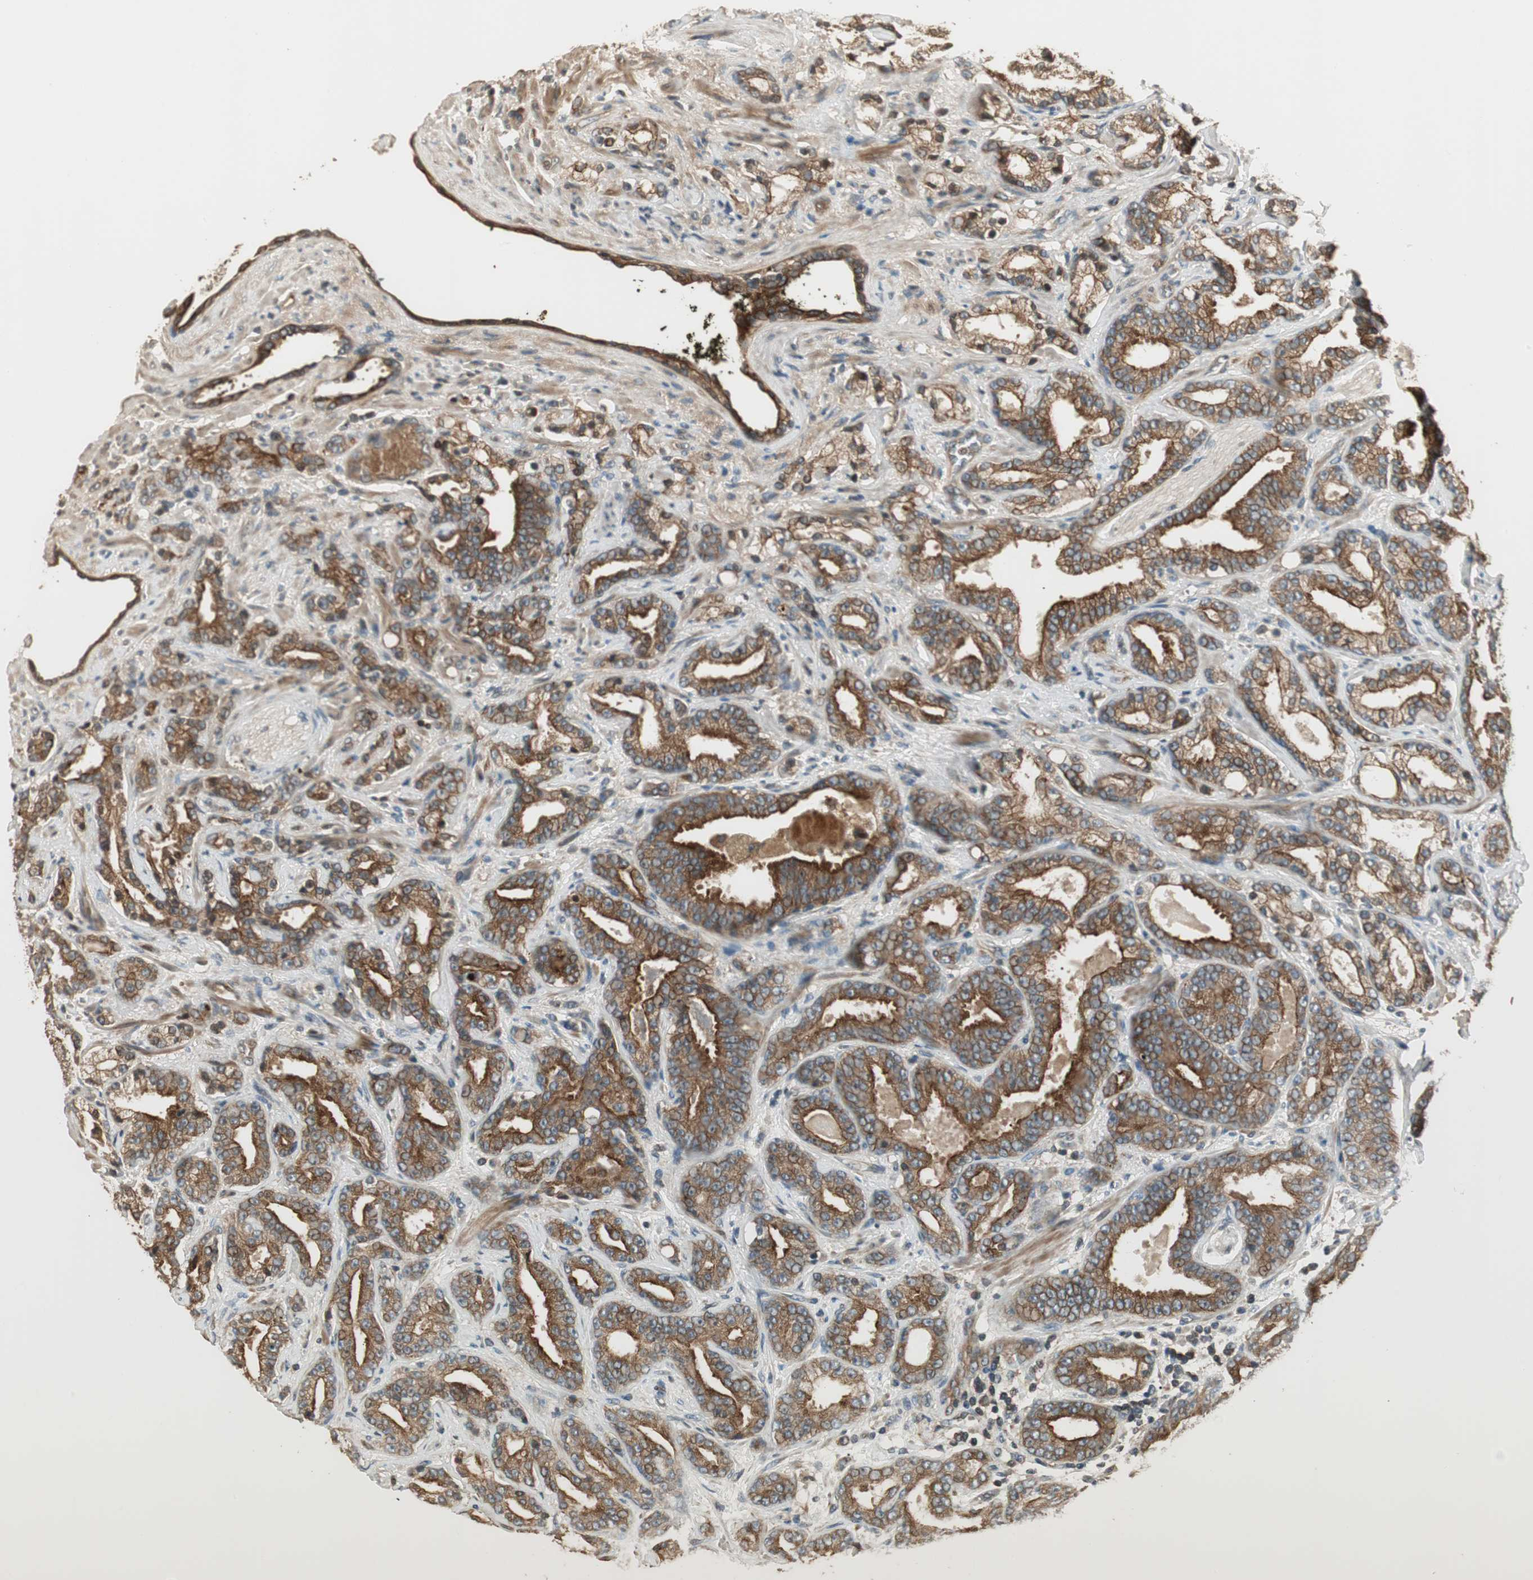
{"staining": {"intensity": "strong", "quantity": ">75%", "location": "cytoplasmic/membranous"}, "tissue": "prostate cancer", "cell_type": "Tumor cells", "image_type": "cancer", "snomed": [{"axis": "morphology", "description": "Adenocarcinoma, Low grade"}, {"axis": "topography", "description": "Prostate"}], "caption": "Immunohistochemical staining of human adenocarcinoma (low-grade) (prostate) demonstrates high levels of strong cytoplasmic/membranous expression in approximately >75% of tumor cells. (brown staining indicates protein expression, while blue staining denotes nuclei).", "gene": "PFDN5", "patient": {"sex": "male", "age": 63}}